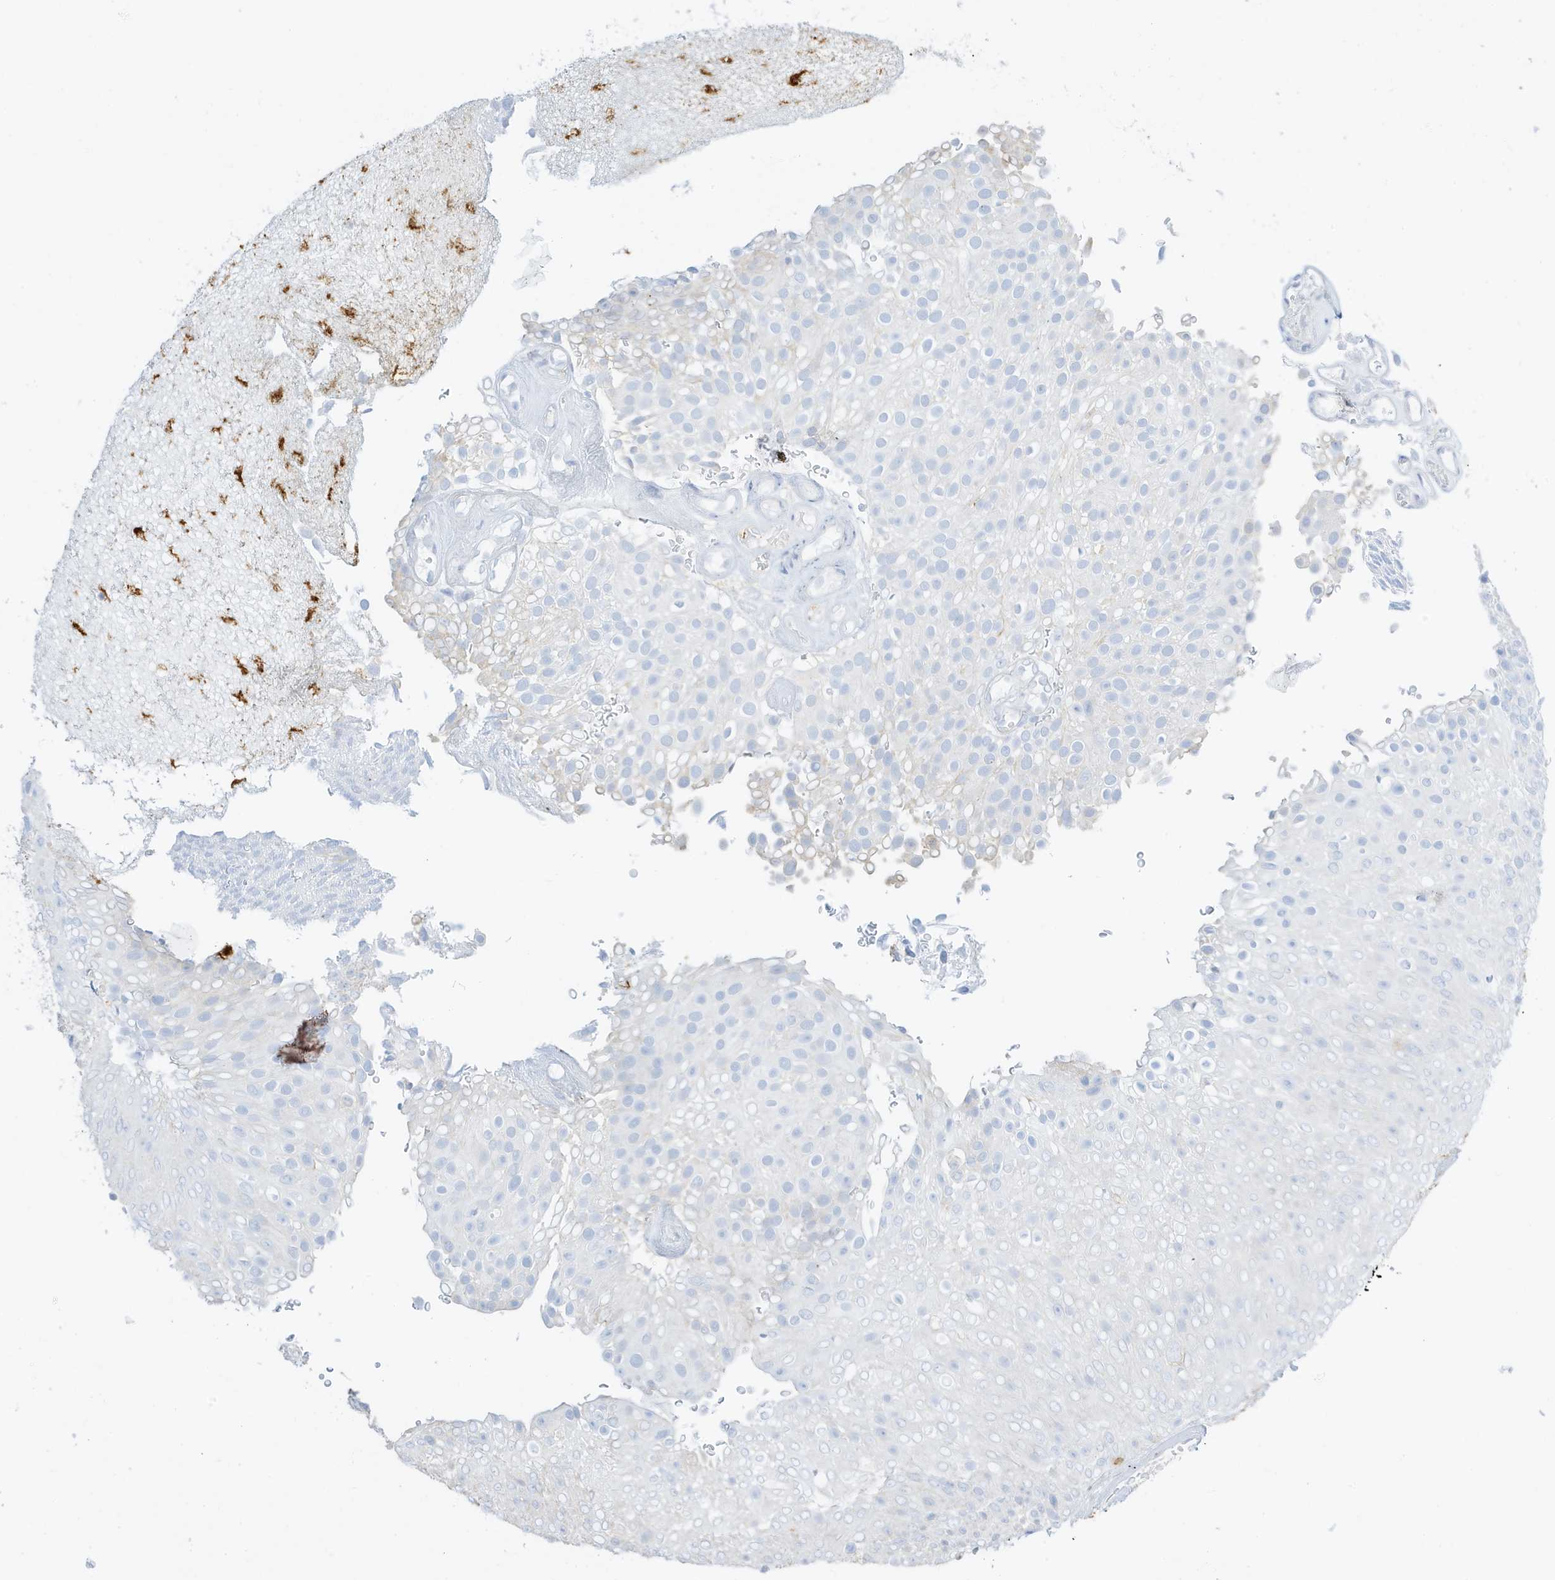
{"staining": {"intensity": "negative", "quantity": "none", "location": "none"}, "tissue": "urothelial cancer", "cell_type": "Tumor cells", "image_type": "cancer", "snomed": [{"axis": "morphology", "description": "Urothelial carcinoma, Low grade"}, {"axis": "topography", "description": "Urinary bladder"}], "caption": "Immunohistochemistry photomicrograph of urothelial cancer stained for a protein (brown), which reveals no expression in tumor cells. (DAB immunohistochemistry visualized using brightfield microscopy, high magnification).", "gene": "GCA", "patient": {"sex": "male", "age": 78}}